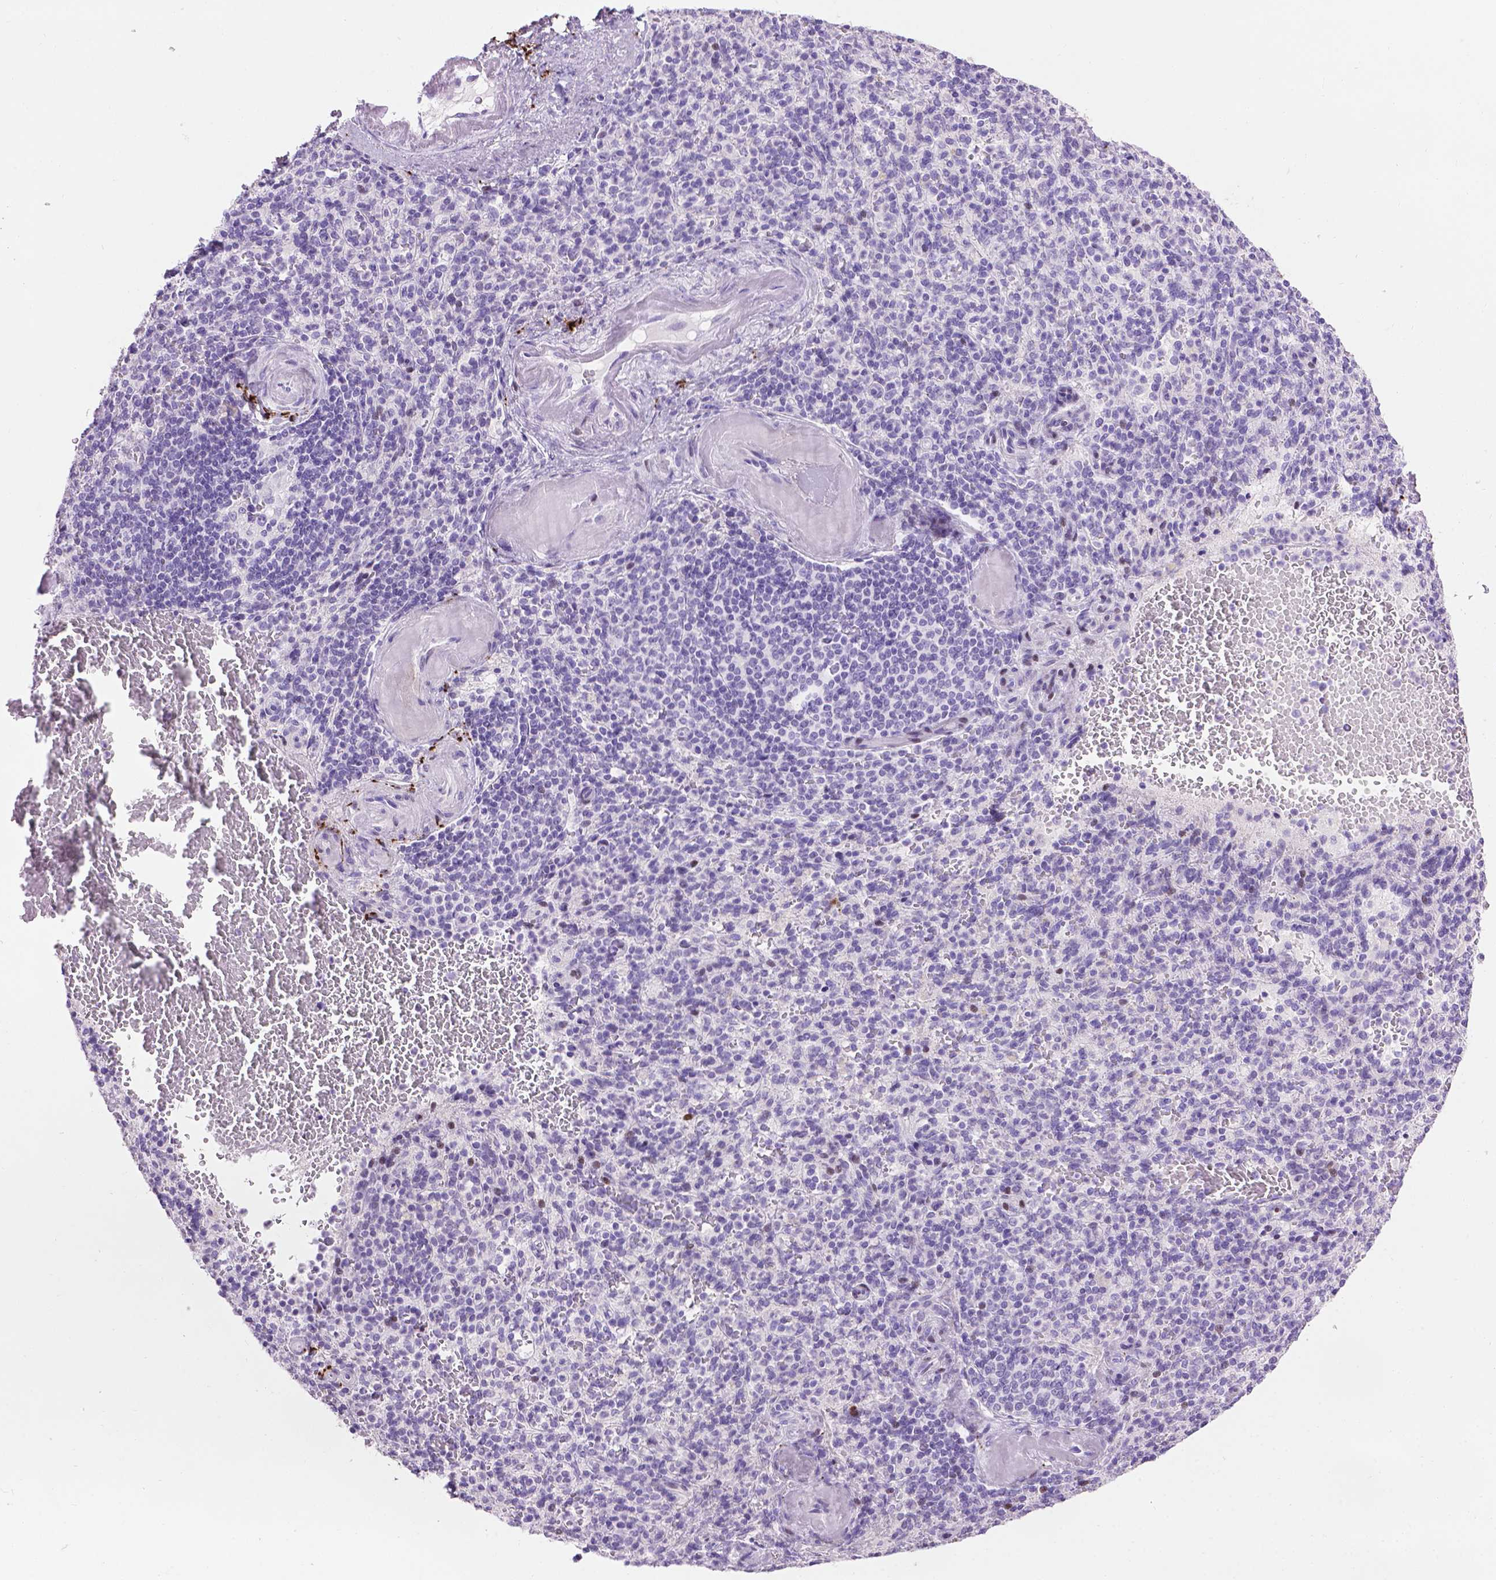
{"staining": {"intensity": "negative", "quantity": "none", "location": "none"}, "tissue": "spleen", "cell_type": "Cells in red pulp", "image_type": "normal", "snomed": [{"axis": "morphology", "description": "Normal tissue, NOS"}, {"axis": "topography", "description": "Spleen"}], "caption": "IHC of unremarkable spleen demonstrates no positivity in cells in red pulp.", "gene": "TH", "patient": {"sex": "female", "age": 74}}